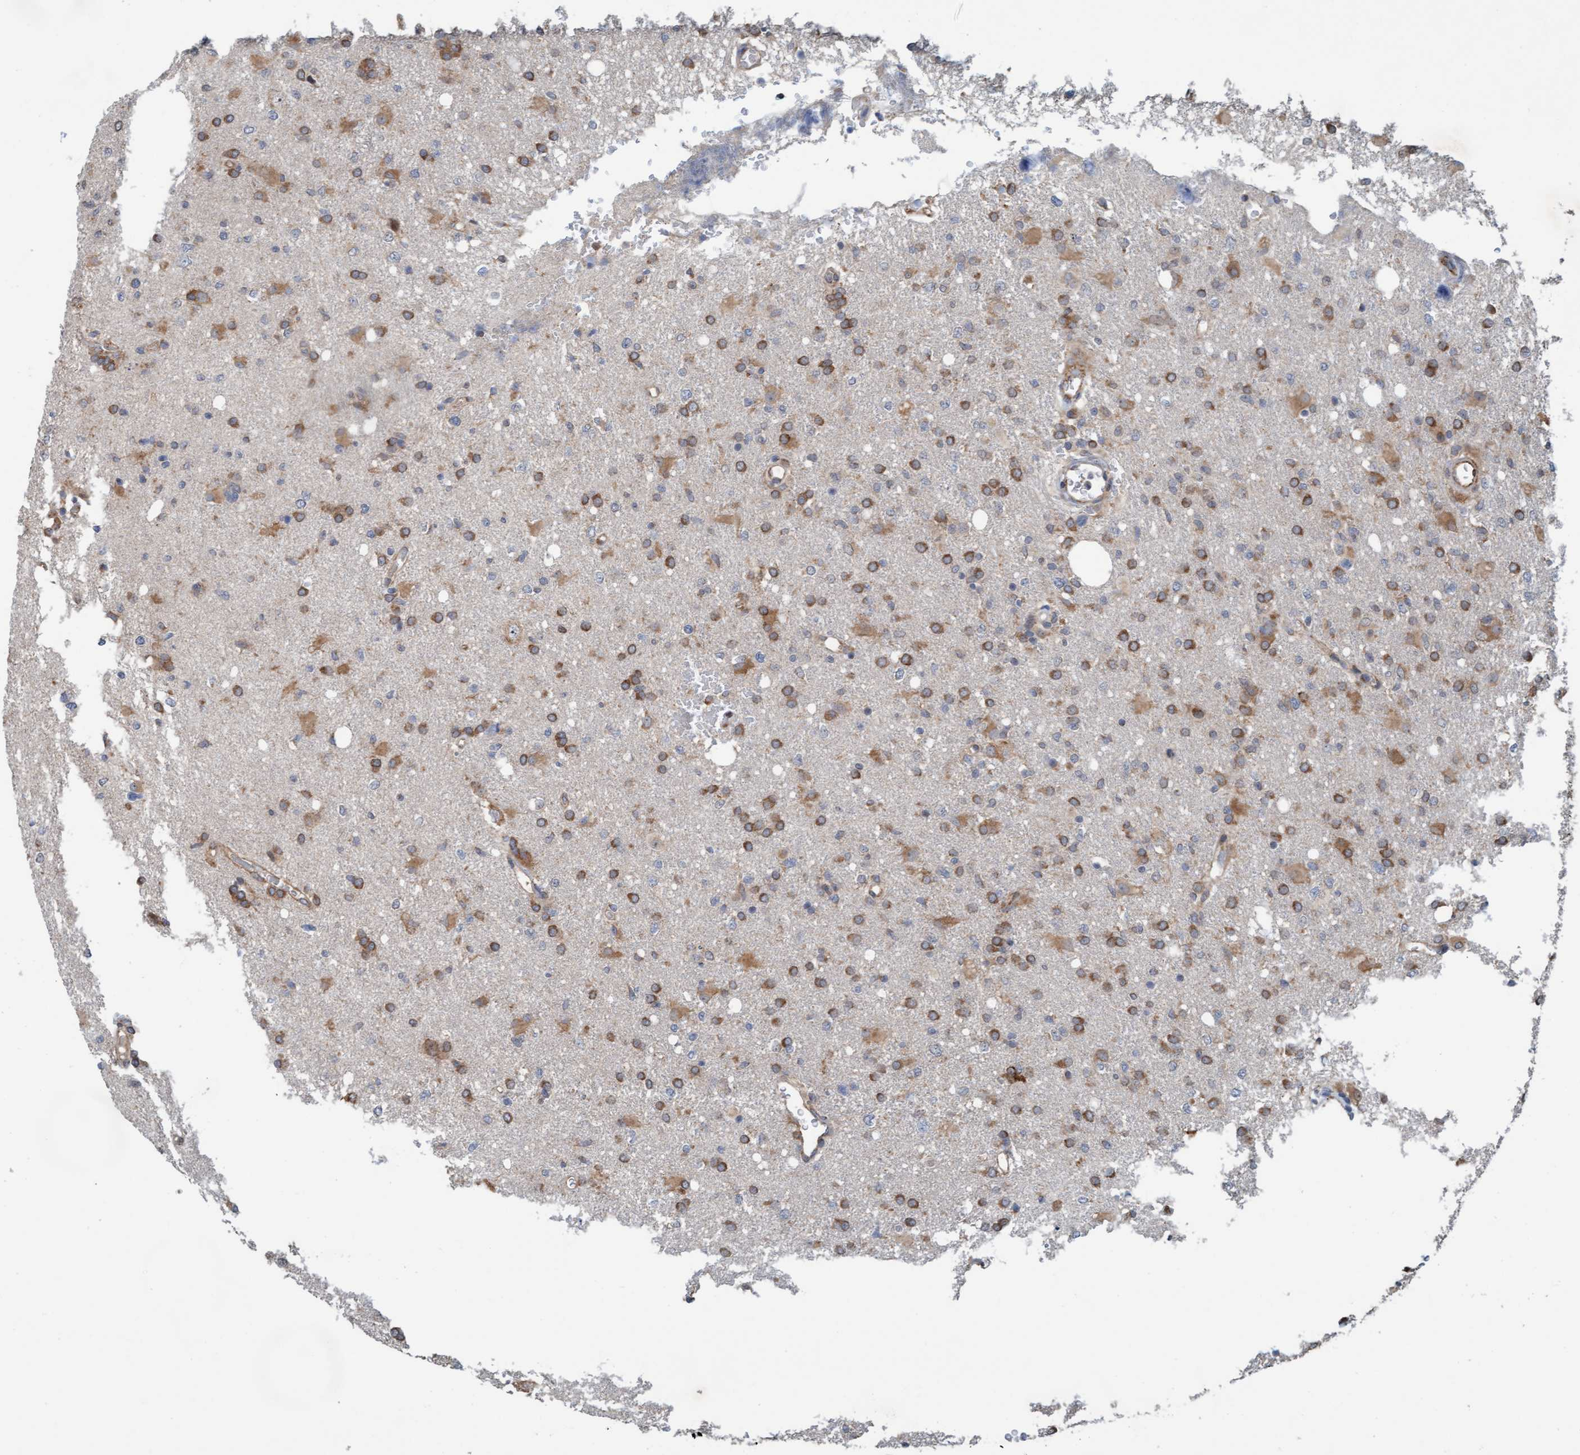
{"staining": {"intensity": "moderate", "quantity": ">75%", "location": "cytoplasmic/membranous"}, "tissue": "glioma", "cell_type": "Tumor cells", "image_type": "cancer", "snomed": [{"axis": "morphology", "description": "Glioma, malignant, High grade"}, {"axis": "topography", "description": "Brain"}], "caption": "Glioma tissue reveals moderate cytoplasmic/membranous staining in approximately >75% of tumor cells, visualized by immunohistochemistry.", "gene": "ZNF566", "patient": {"sex": "female", "age": 57}}